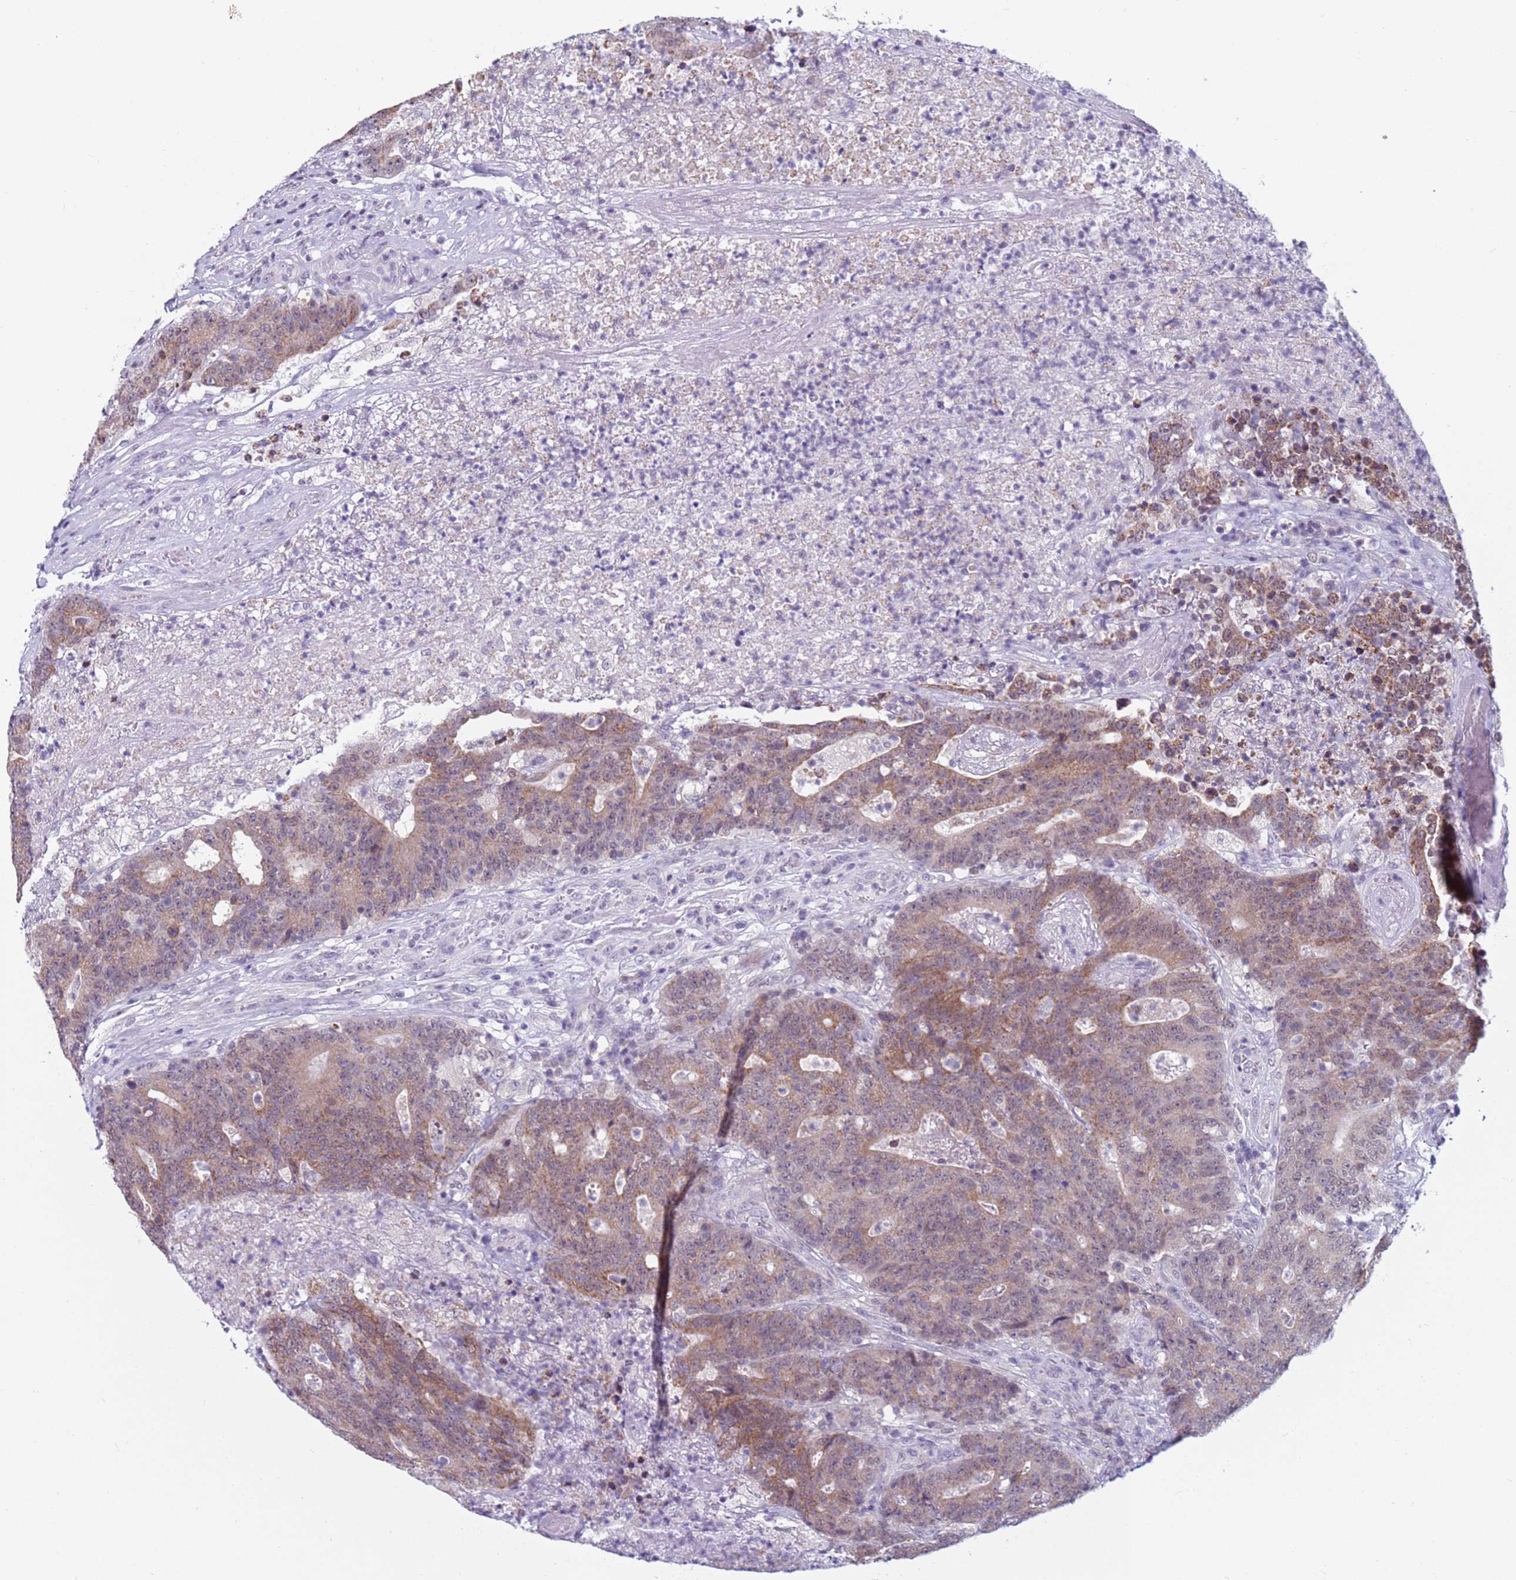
{"staining": {"intensity": "moderate", "quantity": ">75%", "location": "cytoplasmic/membranous"}, "tissue": "colorectal cancer", "cell_type": "Tumor cells", "image_type": "cancer", "snomed": [{"axis": "morphology", "description": "Adenocarcinoma, NOS"}, {"axis": "topography", "description": "Colon"}], "caption": "A brown stain highlights moderate cytoplasmic/membranous staining of a protein in colorectal cancer (adenocarcinoma) tumor cells.", "gene": "CDK2AP2", "patient": {"sex": "female", "age": 75}}